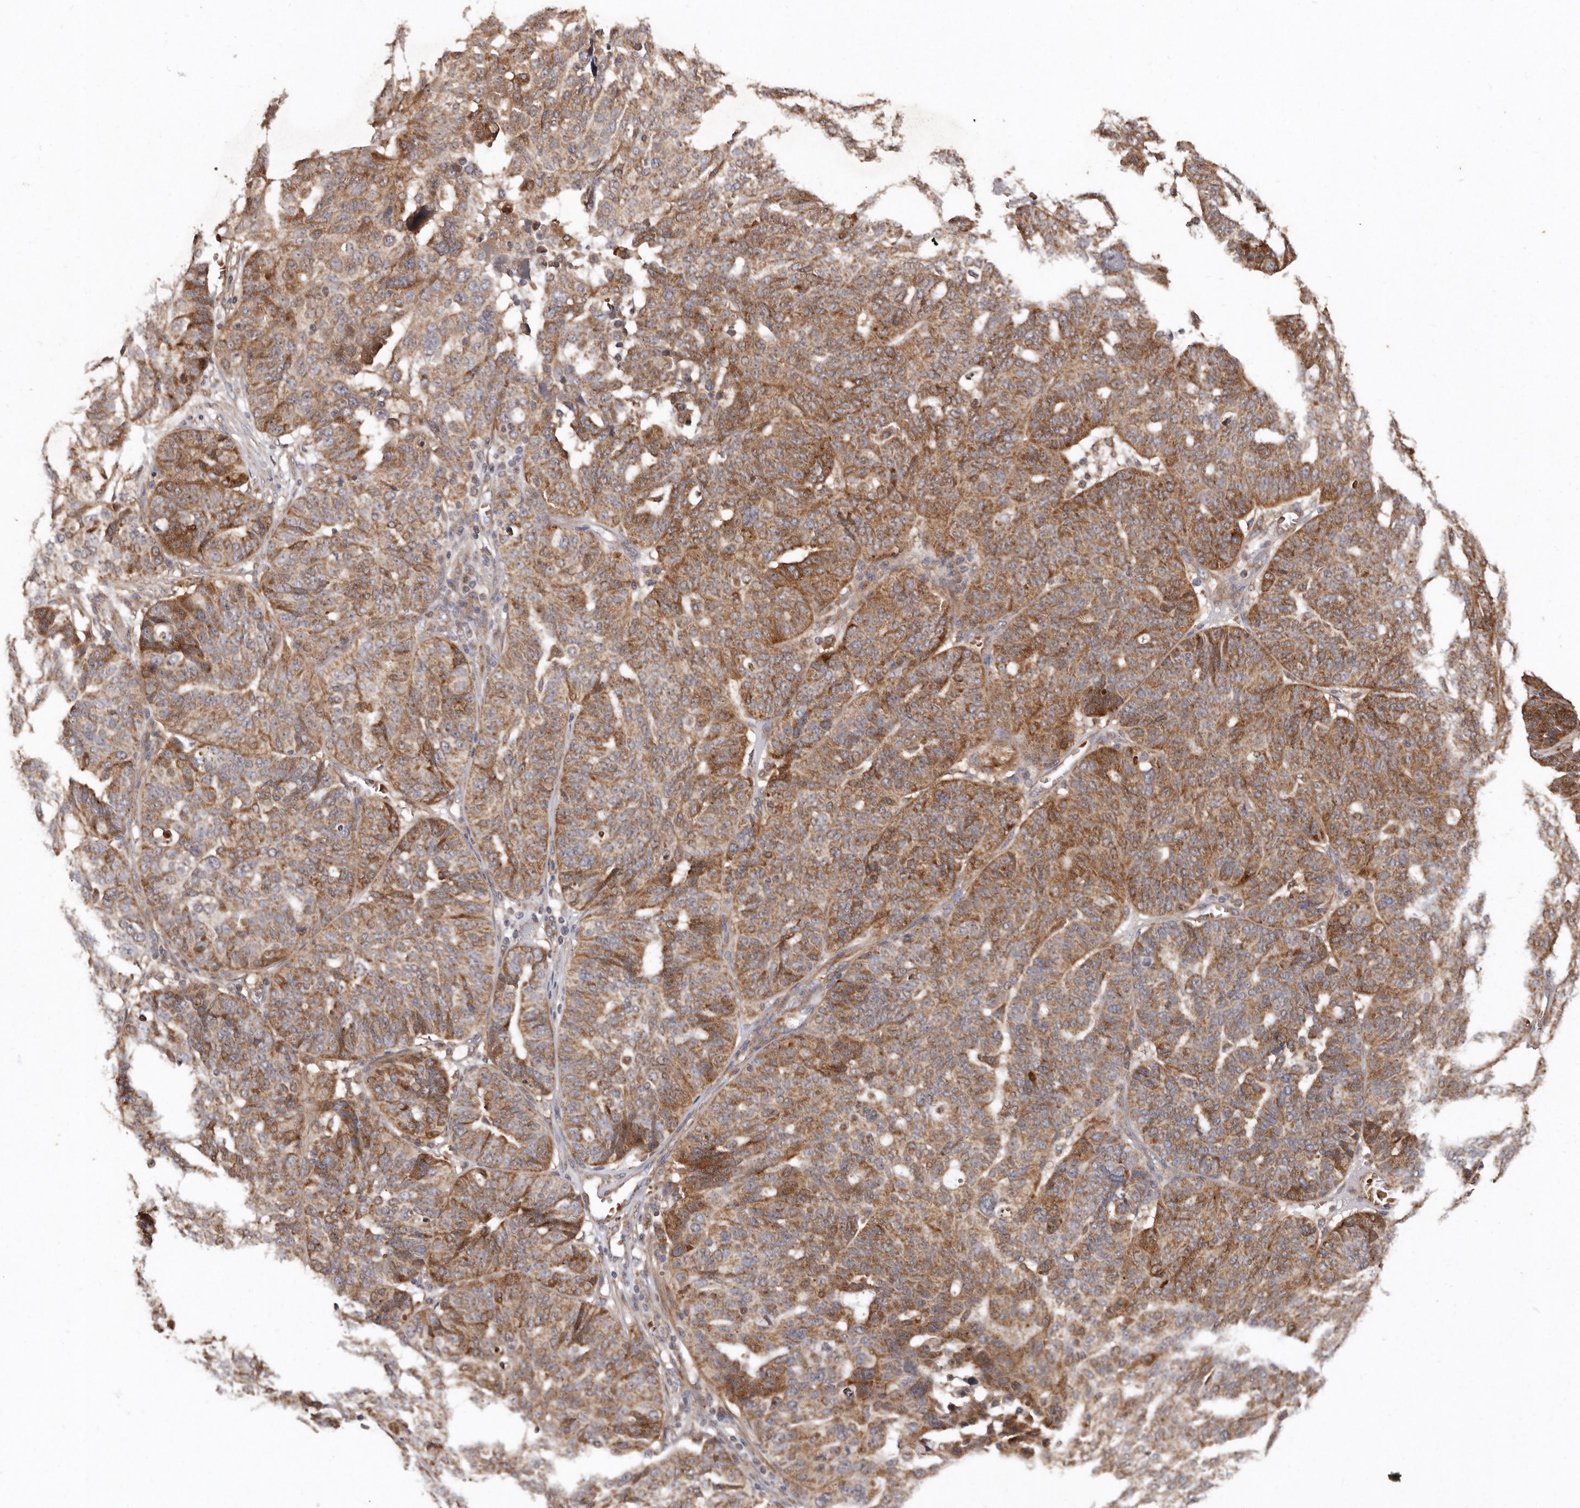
{"staining": {"intensity": "moderate", "quantity": ">75%", "location": "cytoplasmic/membranous"}, "tissue": "ovarian cancer", "cell_type": "Tumor cells", "image_type": "cancer", "snomed": [{"axis": "morphology", "description": "Cystadenocarcinoma, serous, NOS"}, {"axis": "topography", "description": "Ovary"}], "caption": "The histopathology image exhibits immunohistochemical staining of ovarian cancer (serous cystadenocarcinoma). There is moderate cytoplasmic/membranous positivity is seen in about >75% of tumor cells. The protein is stained brown, and the nuclei are stained in blue (DAB IHC with brightfield microscopy, high magnification).", "gene": "GOT1L1", "patient": {"sex": "female", "age": 59}}